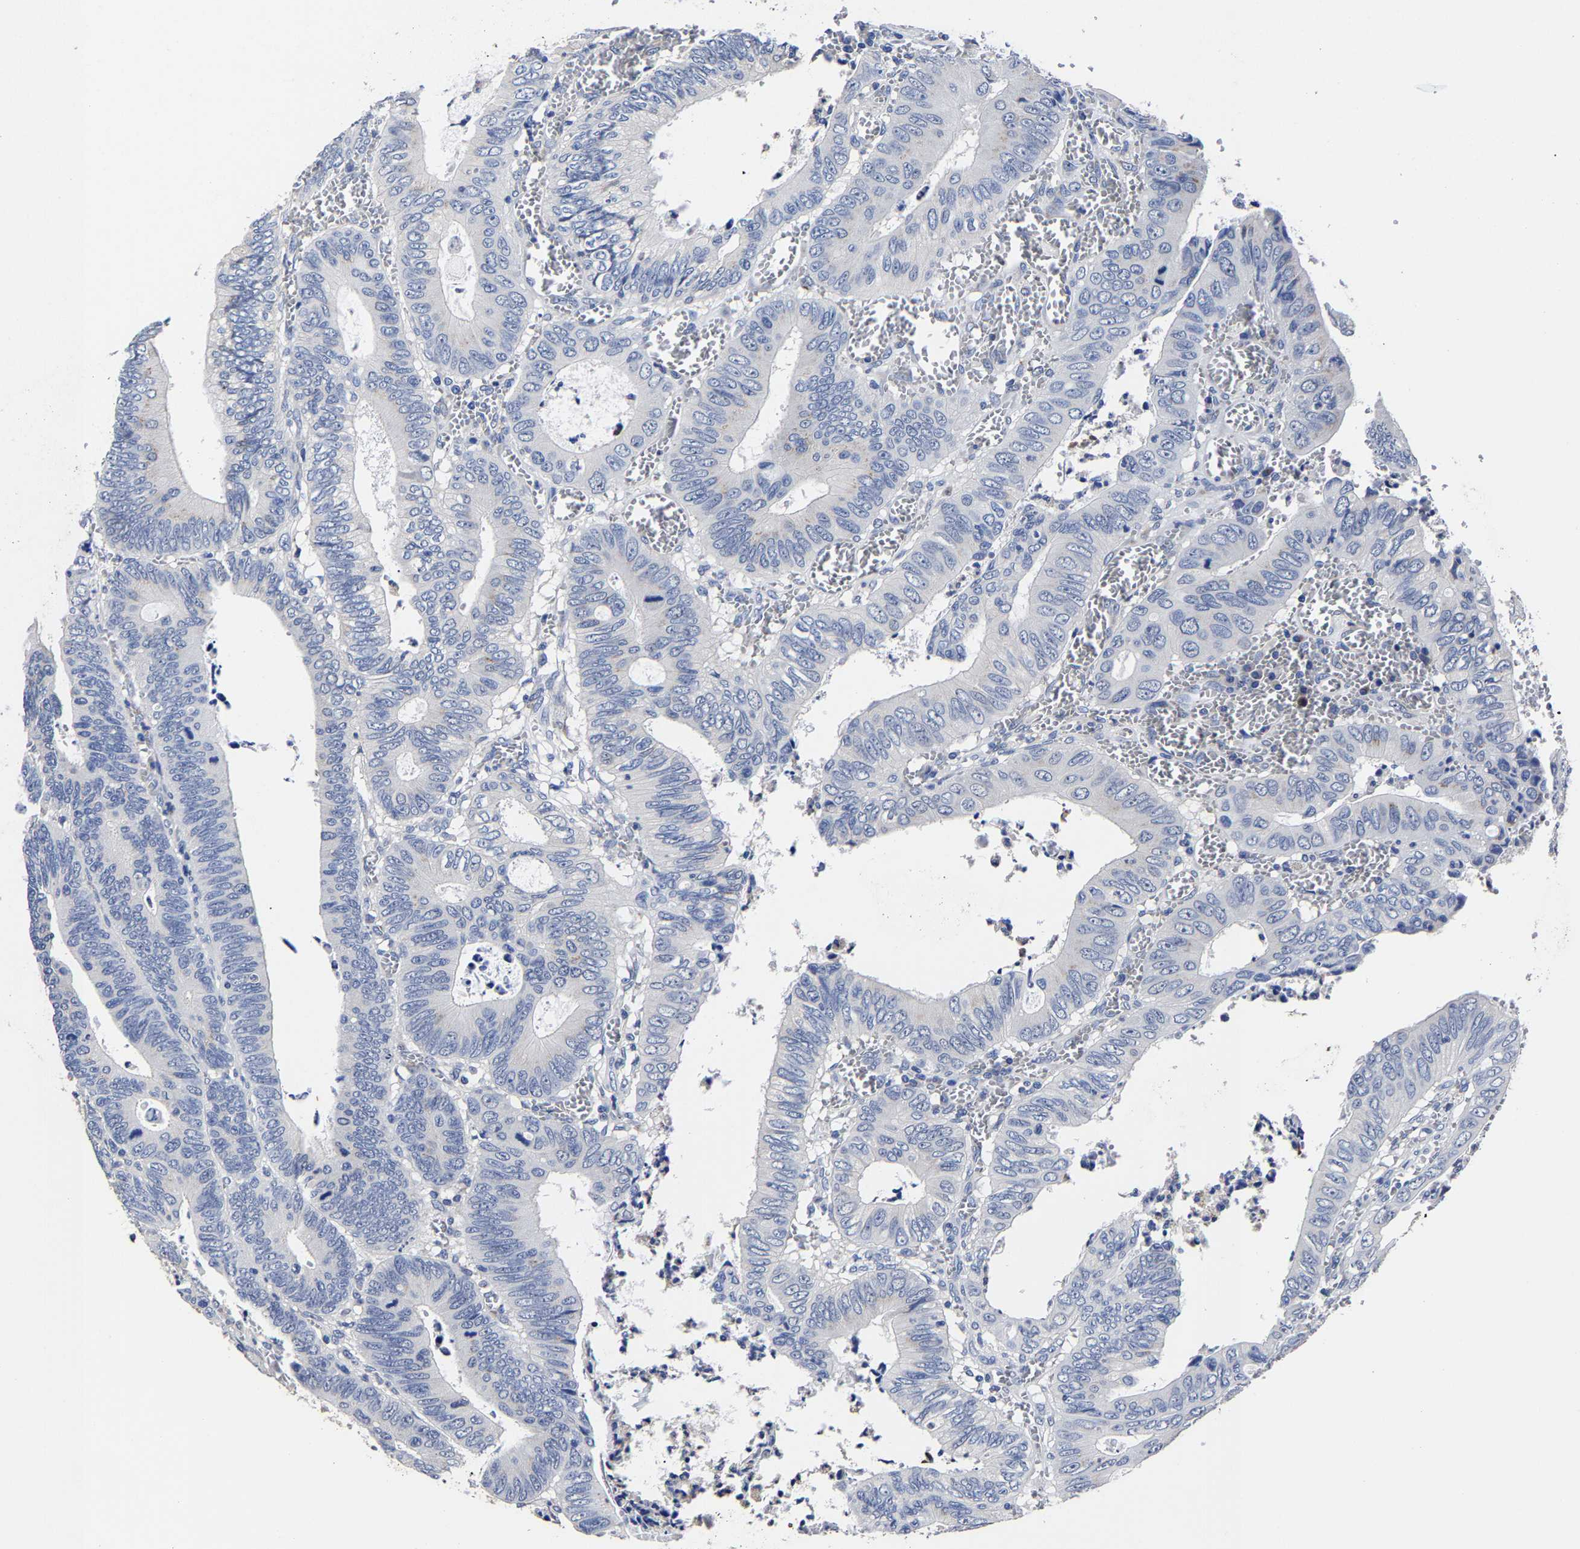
{"staining": {"intensity": "negative", "quantity": "none", "location": "none"}, "tissue": "colorectal cancer", "cell_type": "Tumor cells", "image_type": "cancer", "snomed": [{"axis": "morphology", "description": "Inflammation, NOS"}, {"axis": "morphology", "description": "Adenocarcinoma, NOS"}, {"axis": "topography", "description": "Colon"}], "caption": "An IHC histopathology image of colorectal adenocarcinoma is shown. There is no staining in tumor cells of colorectal adenocarcinoma.", "gene": "AKAP4", "patient": {"sex": "male", "age": 72}}